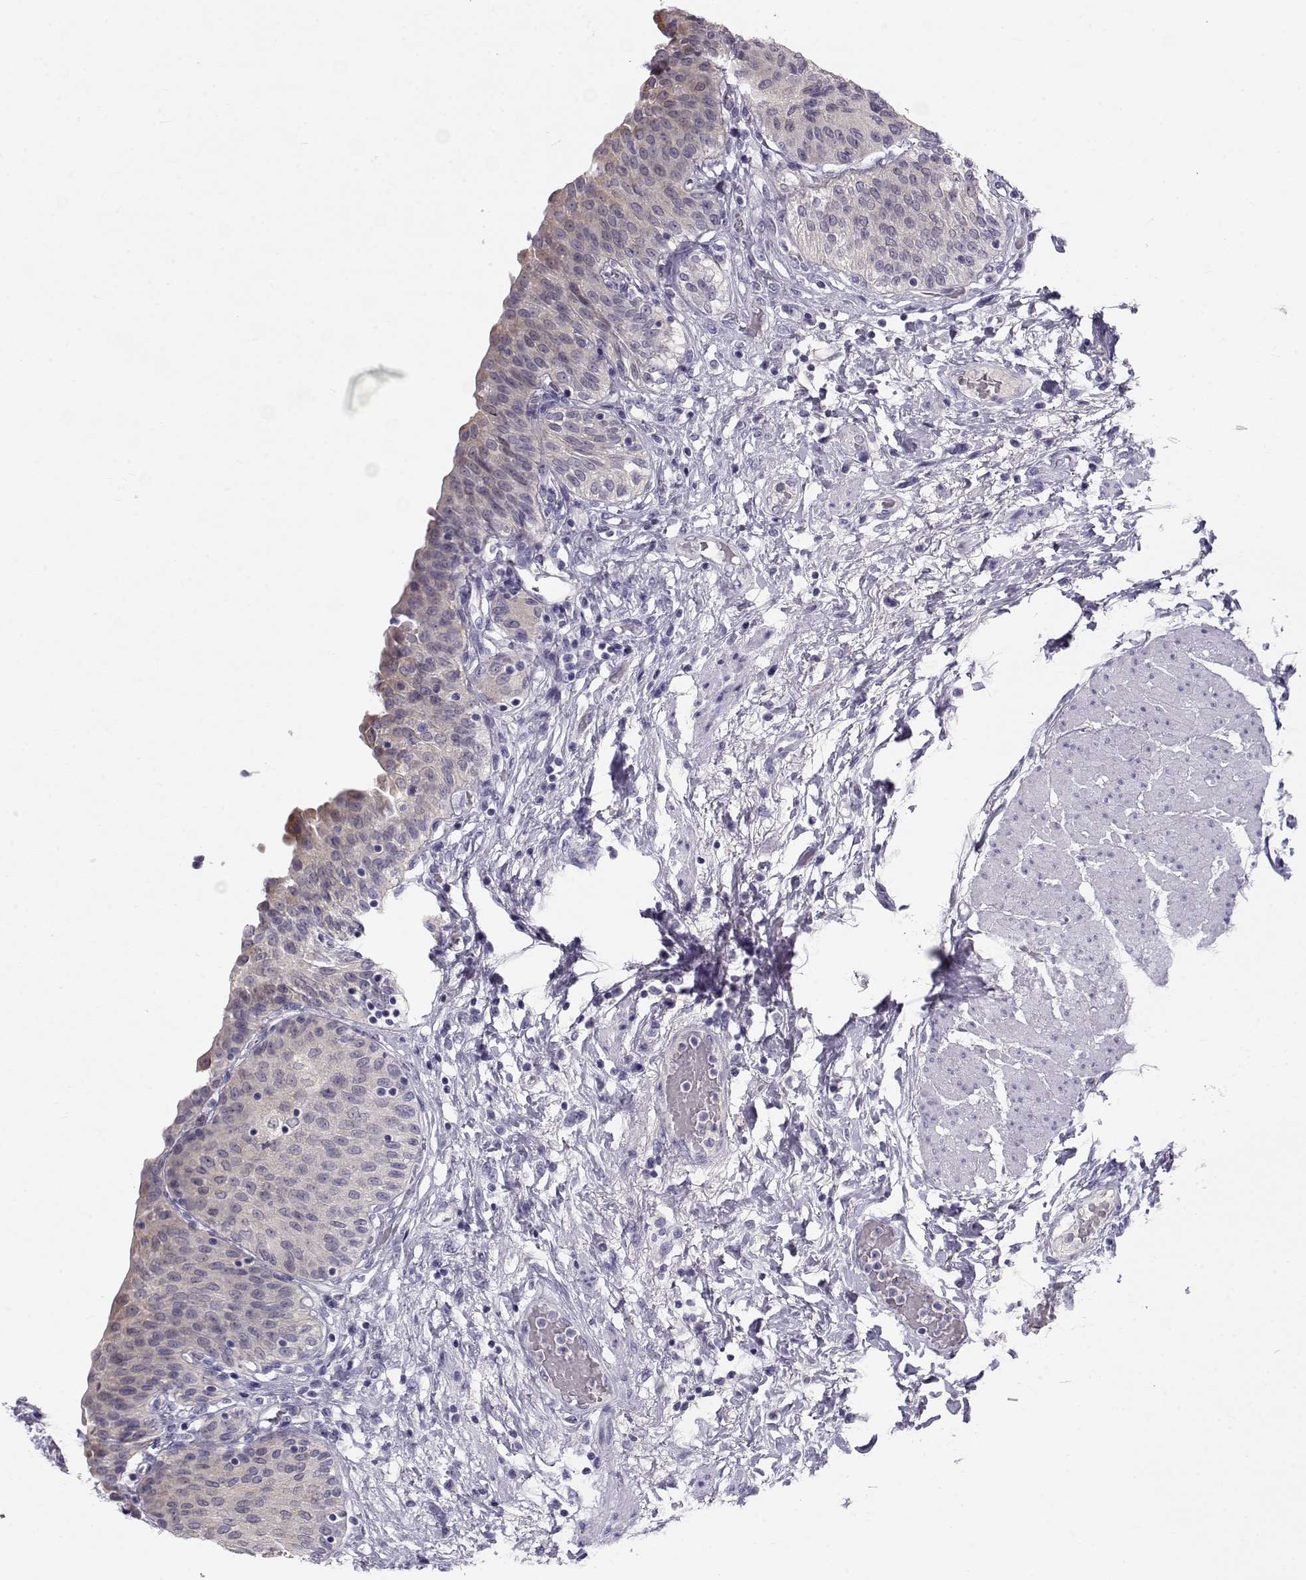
{"staining": {"intensity": "weak", "quantity": "<25%", "location": "cytoplasmic/membranous"}, "tissue": "urinary bladder", "cell_type": "Urothelial cells", "image_type": "normal", "snomed": [{"axis": "morphology", "description": "Normal tissue, NOS"}, {"axis": "morphology", "description": "Metaplasia, NOS"}, {"axis": "topography", "description": "Urinary bladder"}], "caption": "Immunohistochemical staining of benign human urinary bladder shows no significant staining in urothelial cells. (Immunohistochemistry (ihc), brightfield microscopy, high magnification).", "gene": "GPR26", "patient": {"sex": "male", "age": 68}}